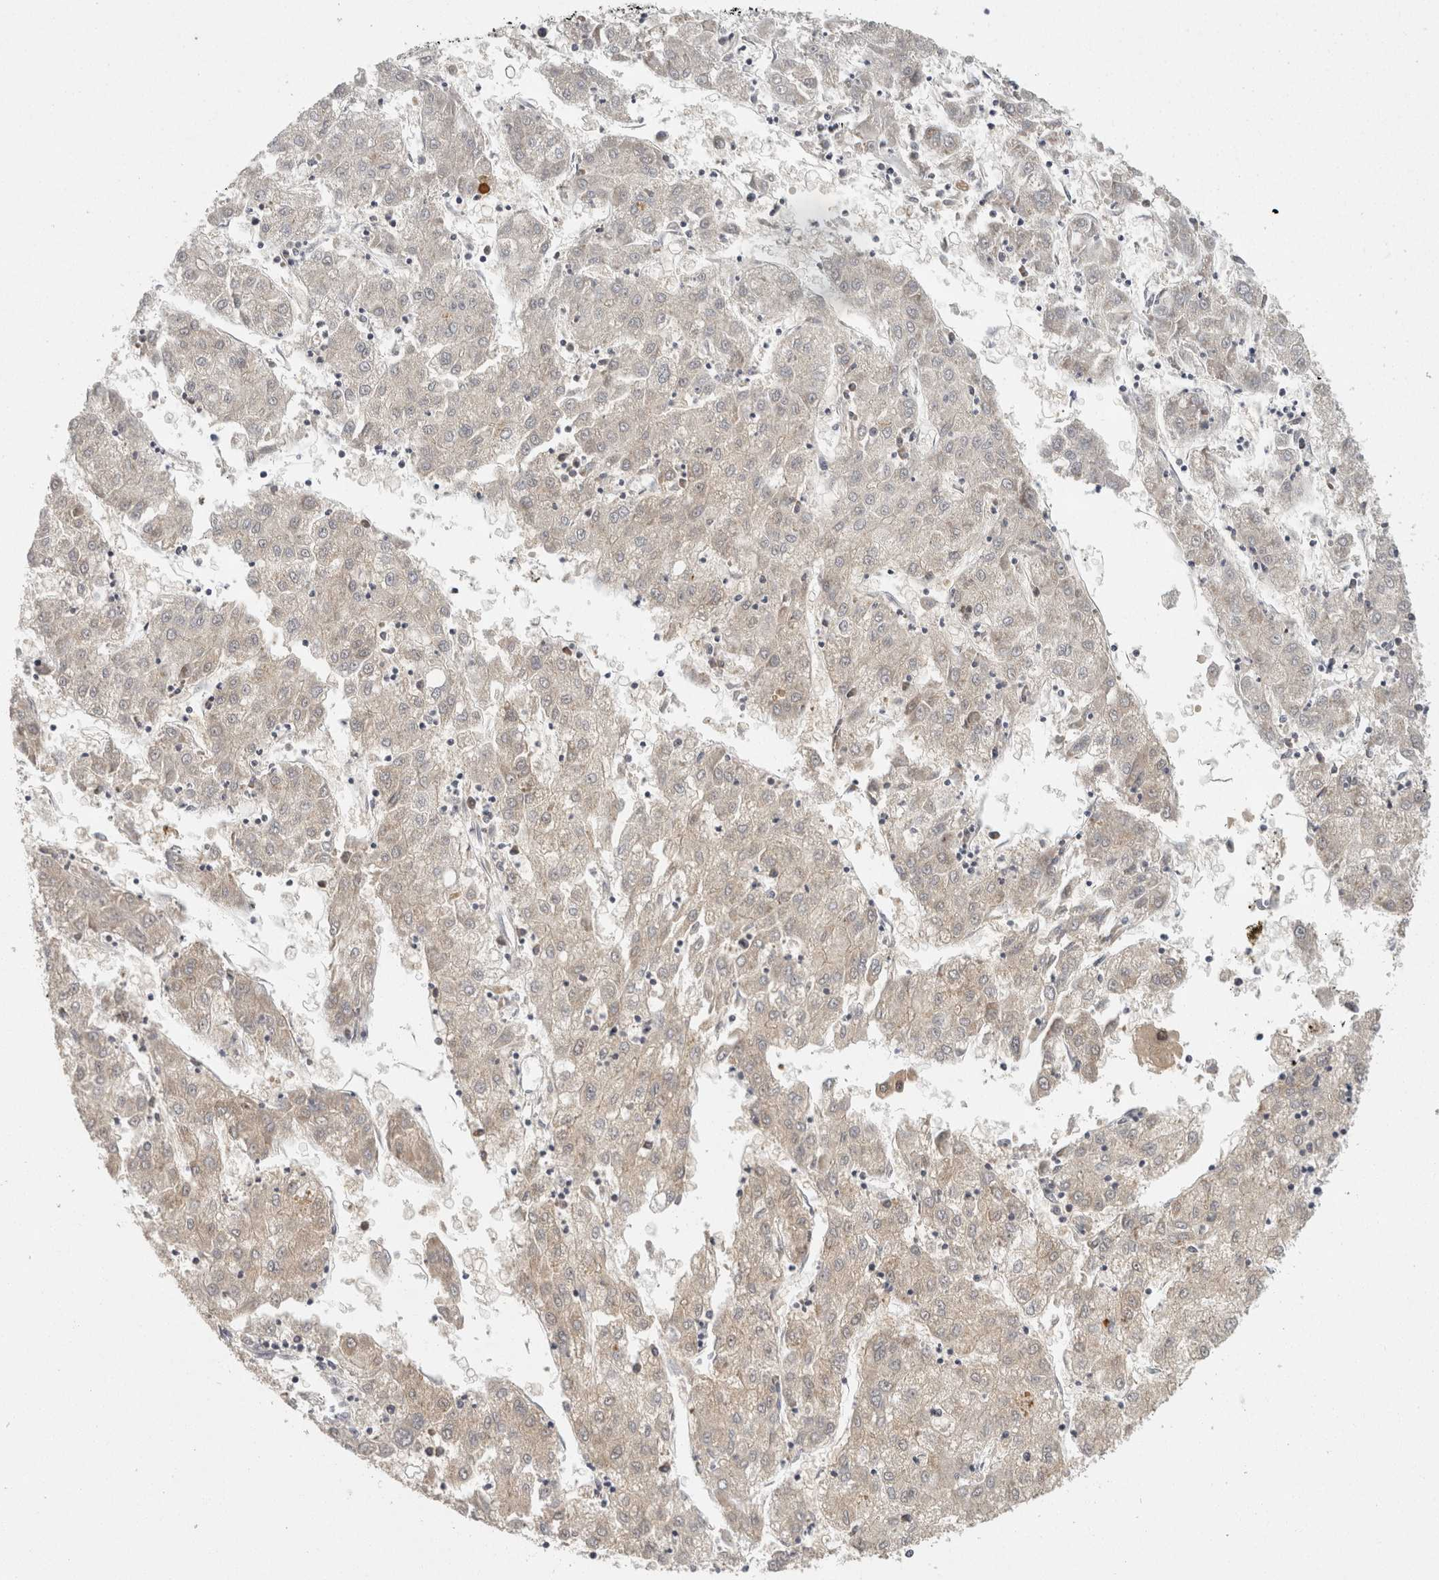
{"staining": {"intensity": "negative", "quantity": "none", "location": "none"}, "tissue": "liver cancer", "cell_type": "Tumor cells", "image_type": "cancer", "snomed": [{"axis": "morphology", "description": "Carcinoma, Hepatocellular, NOS"}, {"axis": "topography", "description": "Liver"}], "caption": "This is an IHC photomicrograph of liver hepatocellular carcinoma. There is no positivity in tumor cells.", "gene": "ACAT2", "patient": {"sex": "male", "age": 72}}